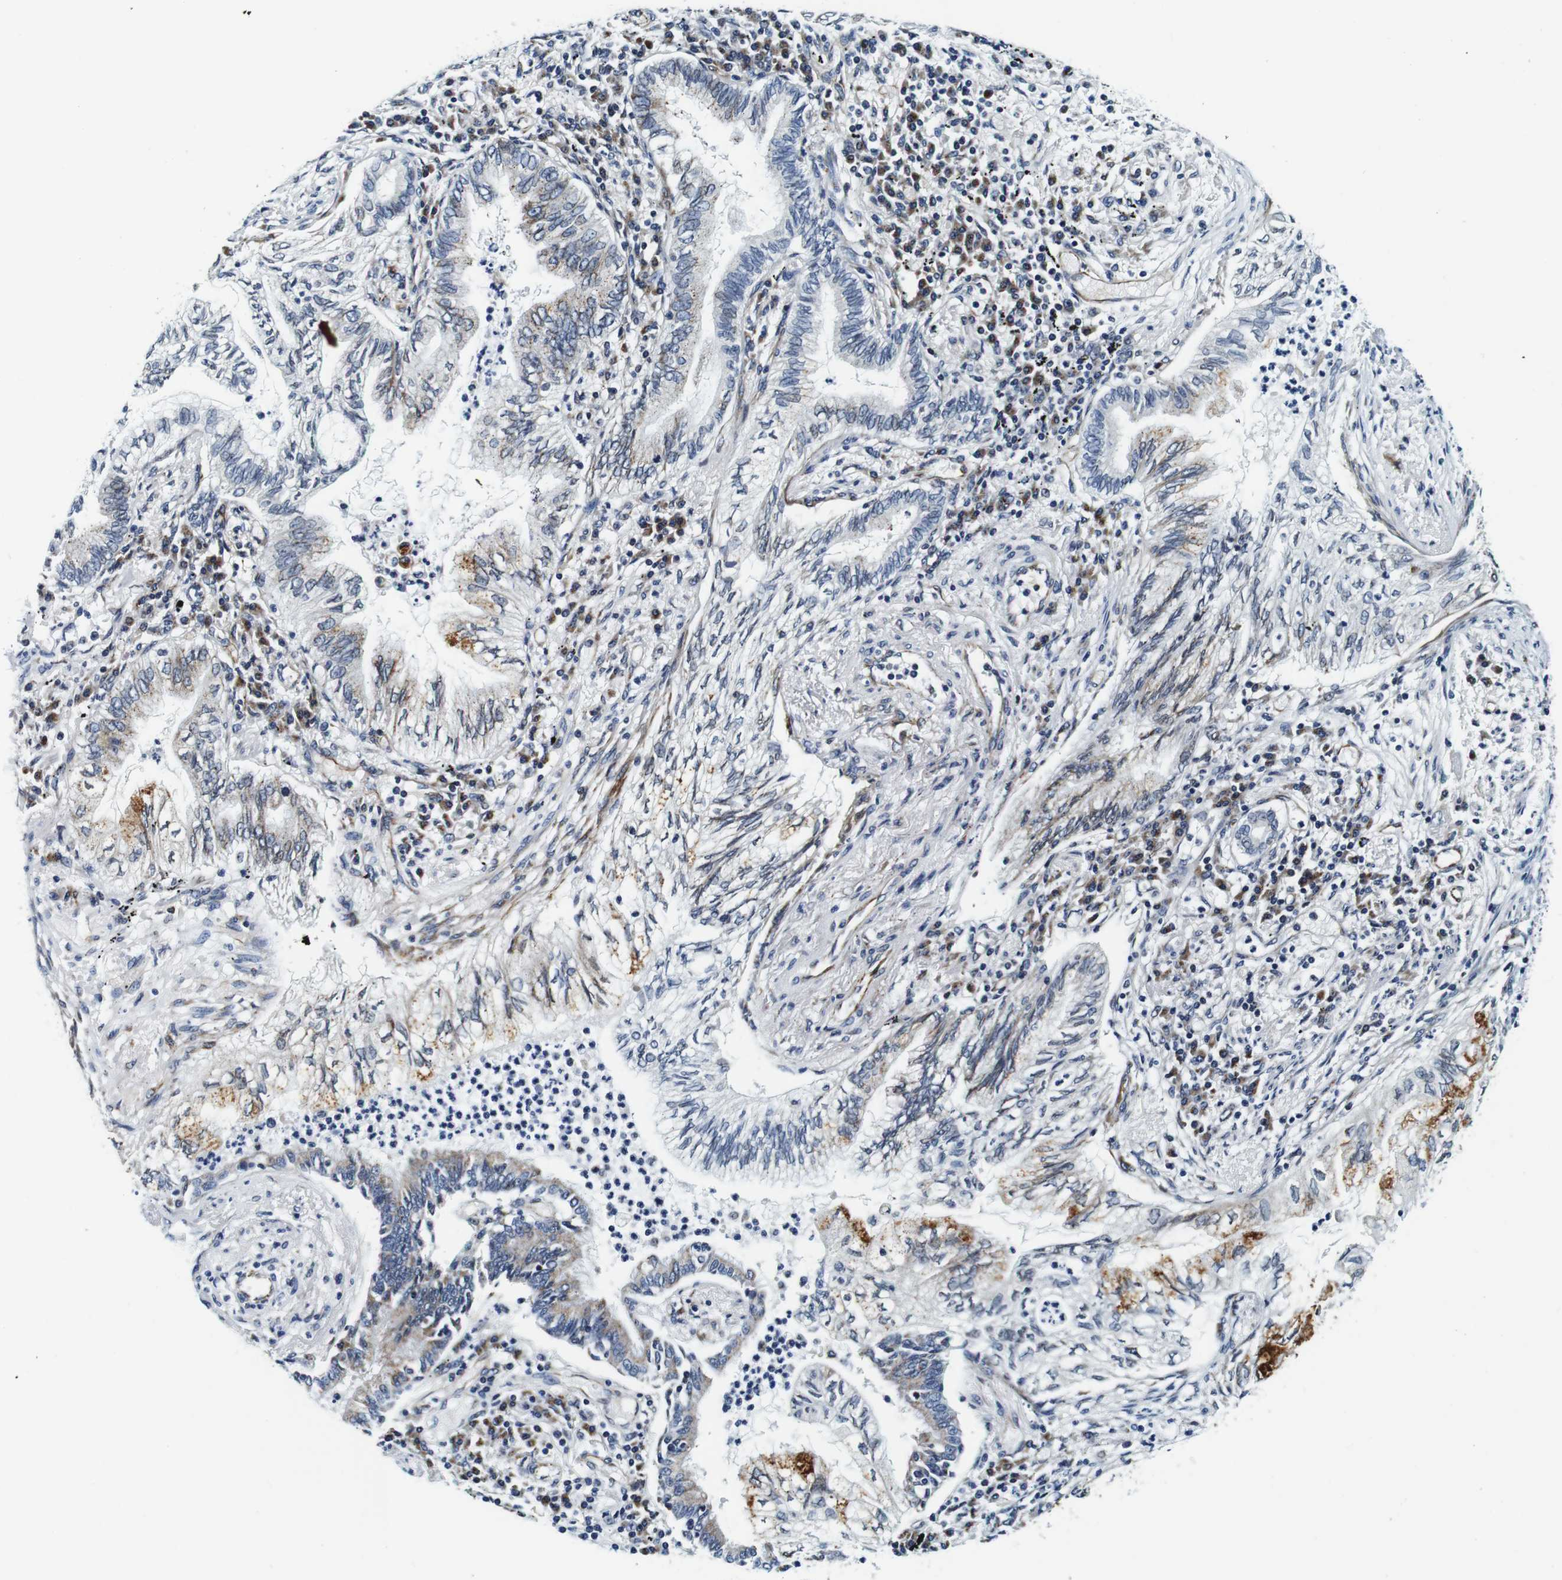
{"staining": {"intensity": "moderate", "quantity": "<25%", "location": "cytoplasmic/membranous"}, "tissue": "lung cancer", "cell_type": "Tumor cells", "image_type": "cancer", "snomed": [{"axis": "morphology", "description": "Normal tissue, NOS"}, {"axis": "morphology", "description": "Adenocarcinoma, NOS"}, {"axis": "topography", "description": "Bronchus"}, {"axis": "topography", "description": "Lung"}], "caption": "IHC (DAB (3,3'-diaminobenzidine)) staining of lung cancer displays moderate cytoplasmic/membranous protein expression in about <25% of tumor cells.", "gene": "FAR2", "patient": {"sex": "female", "age": 70}}